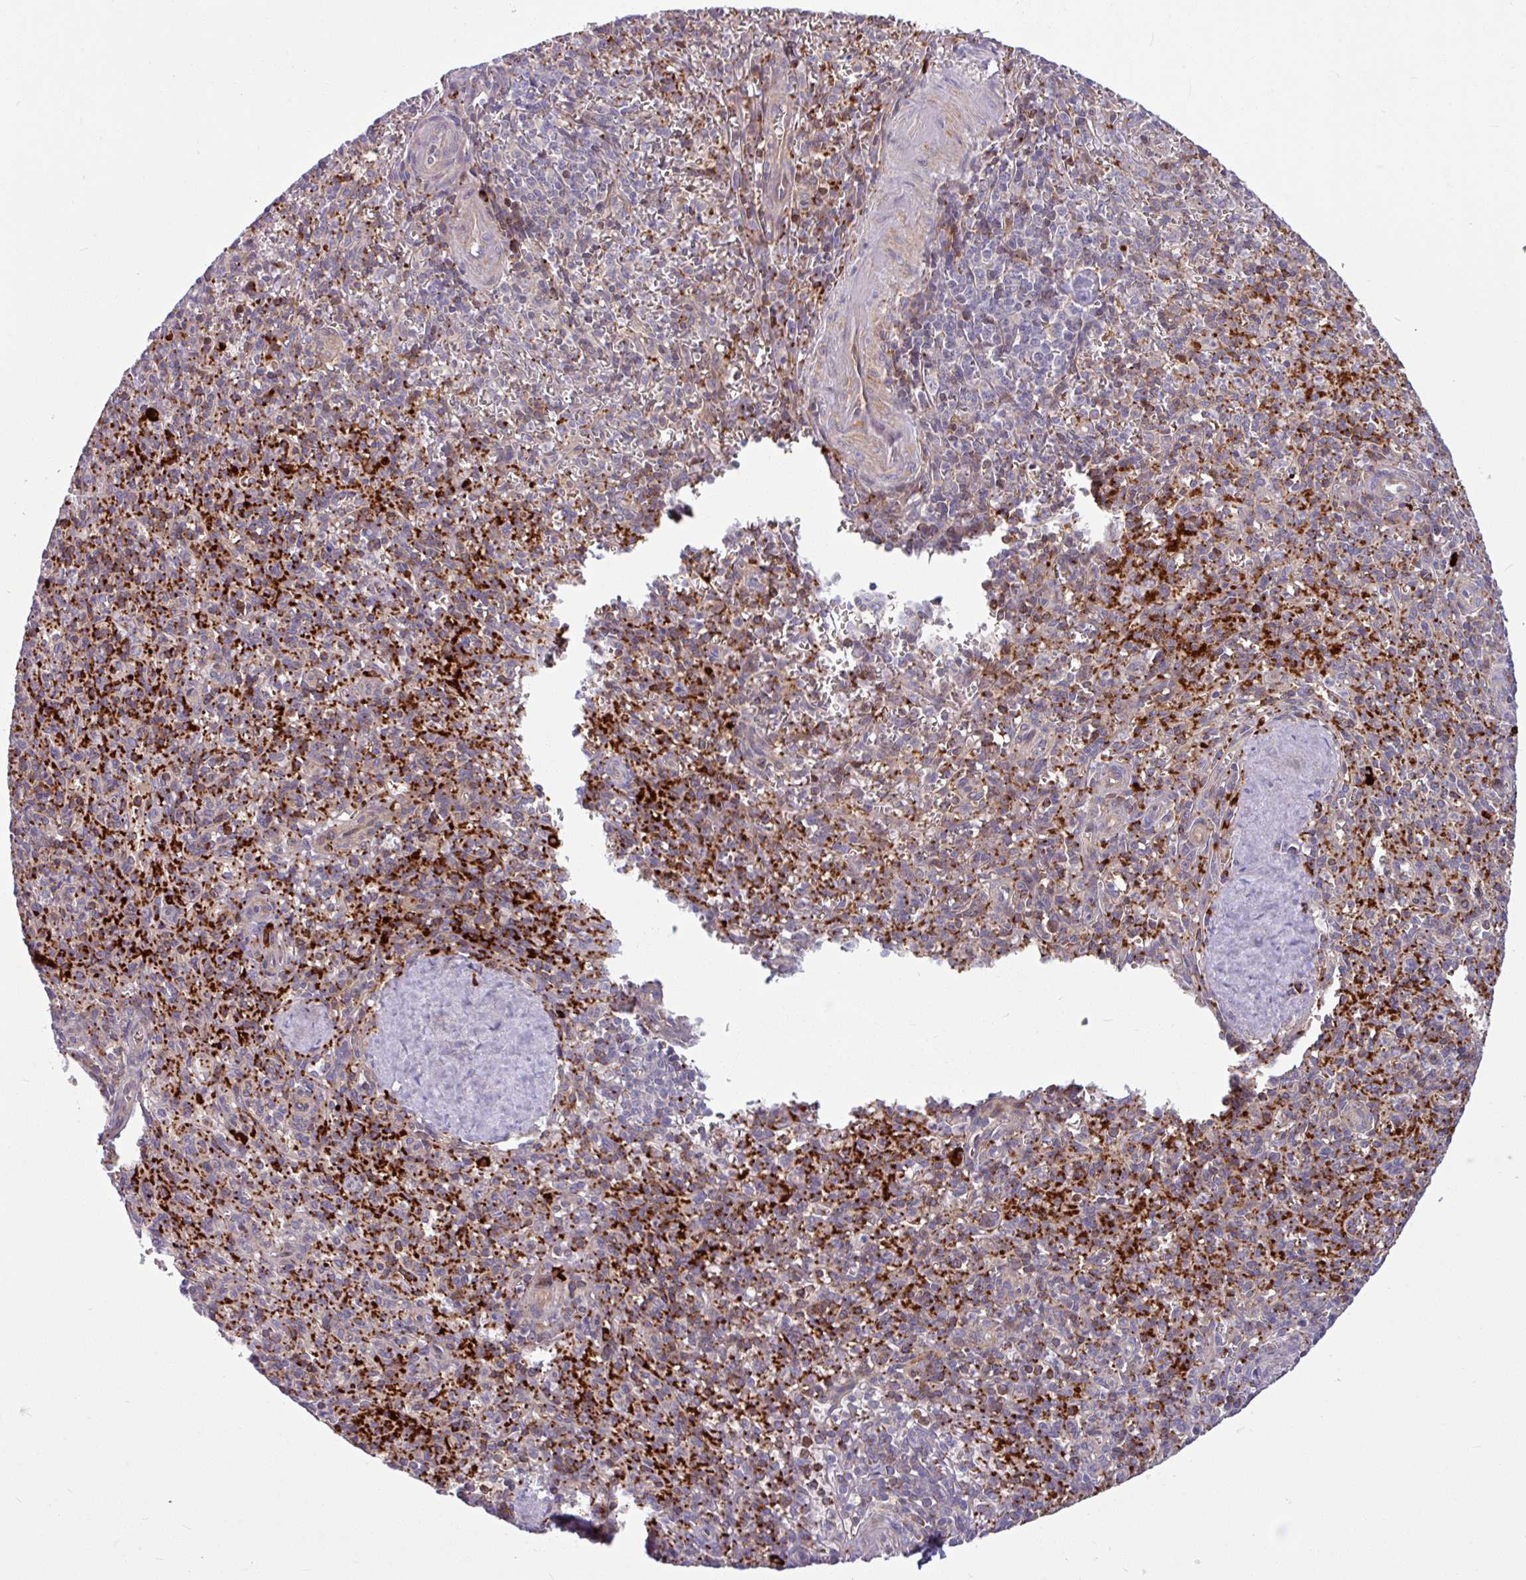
{"staining": {"intensity": "strong", "quantity": "25%-75%", "location": "cytoplasmic/membranous"}, "tissue": "spleen", "cell_type": "Cells in red pulp", "image_type": "normal", "snomed": [{"axis": "morphology", "description": "Normal tissue, NOS"}, {"axis": "topography", "description": "Spleen"}], "caption": "Immunohistochemical staining of unremarkable spleen shows high levels of strong cytoplasmic/membranous positivity in approximately 25%-75% of cells in red pulp.", "gene": "B4GALNT4", "patient": {"sex": "female", "age": 70}}